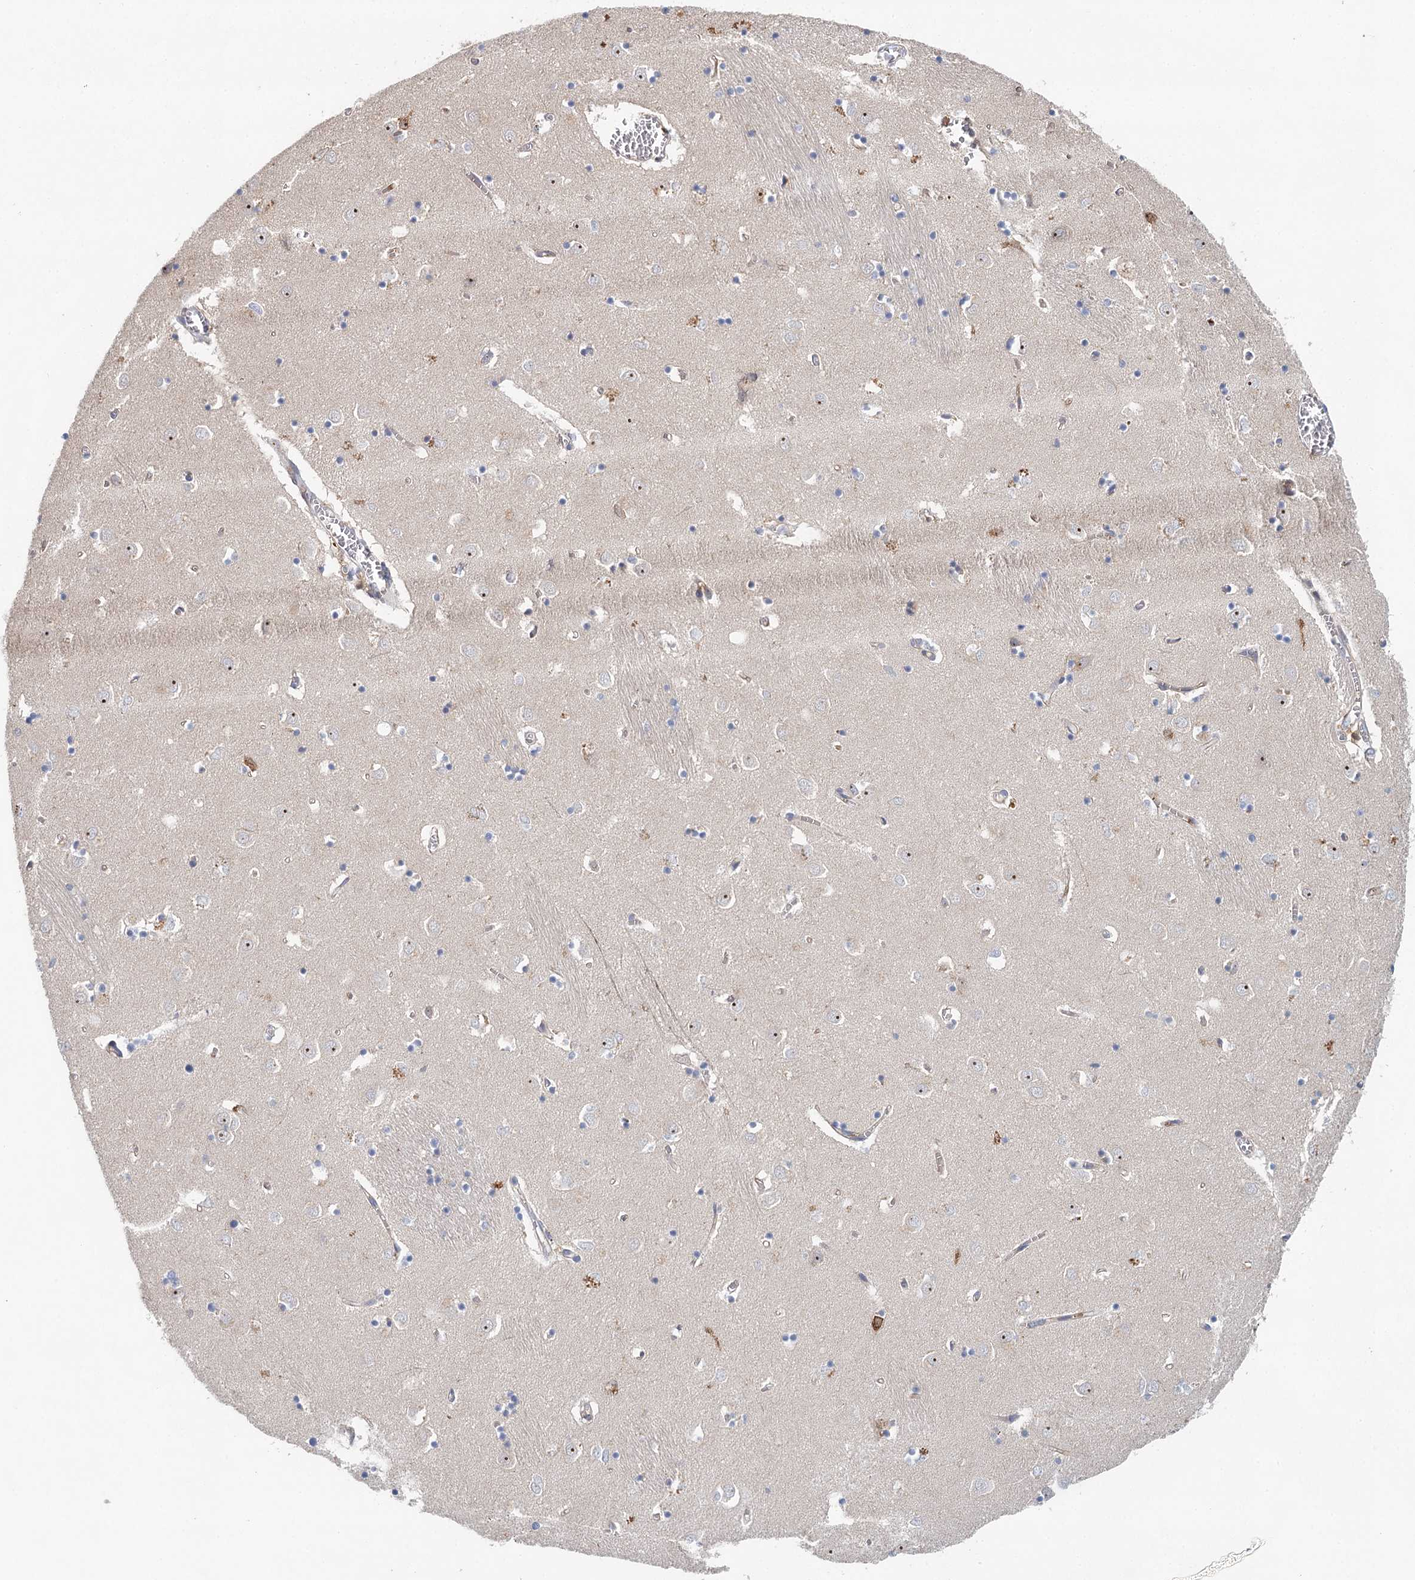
{"staining": {"intensity": "negative", "quantity": "none", "location": "none"}, "tissue": "caudate", "cell_type": "Glial cells", "image_type": "normal", "snomed": [{"axis": "morphology", "description": "Normal tissue, NOS"}, {"axis": "topography", "description": "Lateral ventricle wall"}], "caption": "Protein analysis of unremarkable caudate reveals no significant staining in glial cells.", "gene": "SLC19A3", "patient": {"sex": "male", "age": 70}}